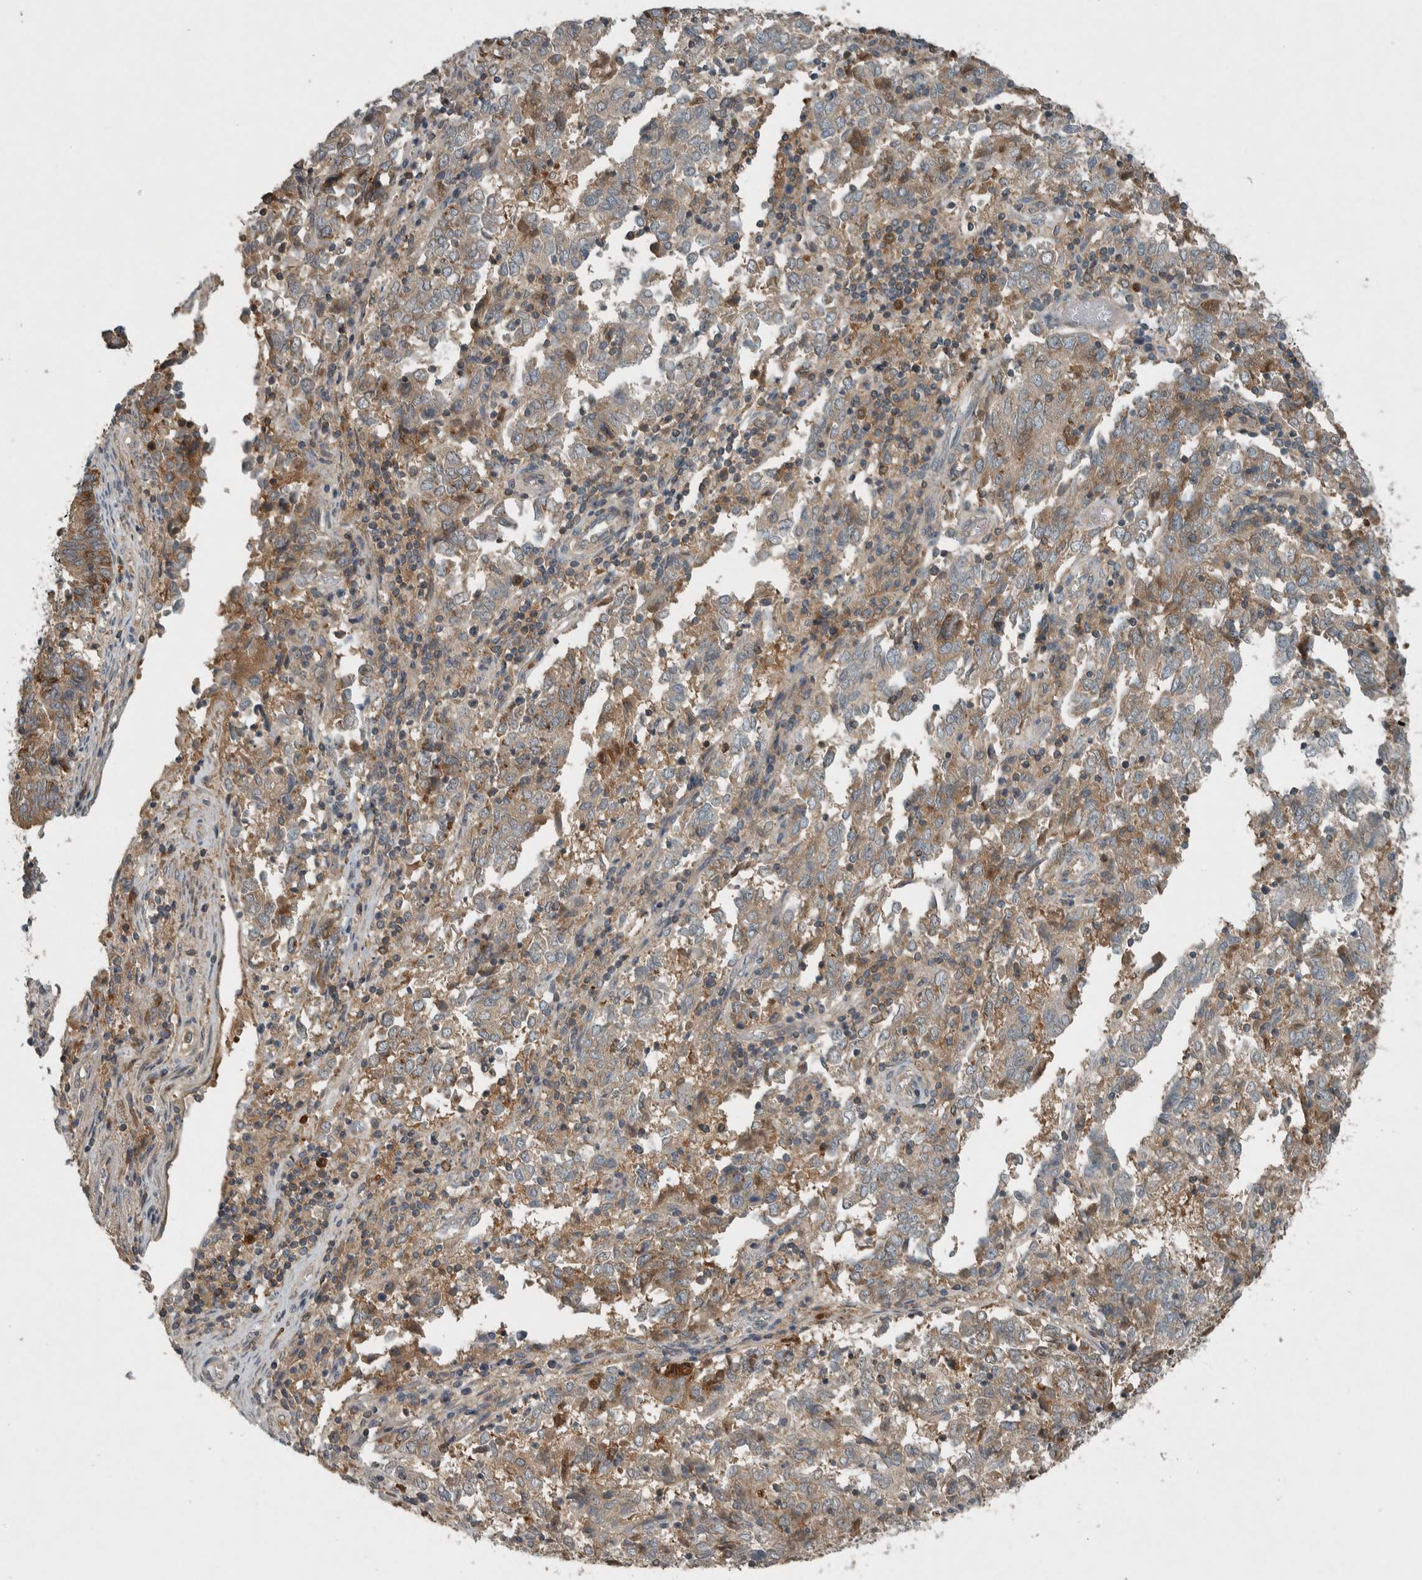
{"staining": {"intensity": "weak", "quantity": ">75%", "location": "cytoplasmic/membranous"}, "tissue": "endometrial cancer", "cell_type": "Tumor cells", "image_type": "cancer", "snomed": [{"axis": "morphology", "description": "Adenocarcinoma, NOS"}, {"axis": "topography", "description": "Endometrium"}], "caption": "This is an image of immunohistochemistry (IHC) staining of endometrial adenocarcinoma, which shows weak staining in the cytoplasmic/membranous of tumor cells.", "gene": "CLCN2", "patient": {"sex": "female", "age": 80}}